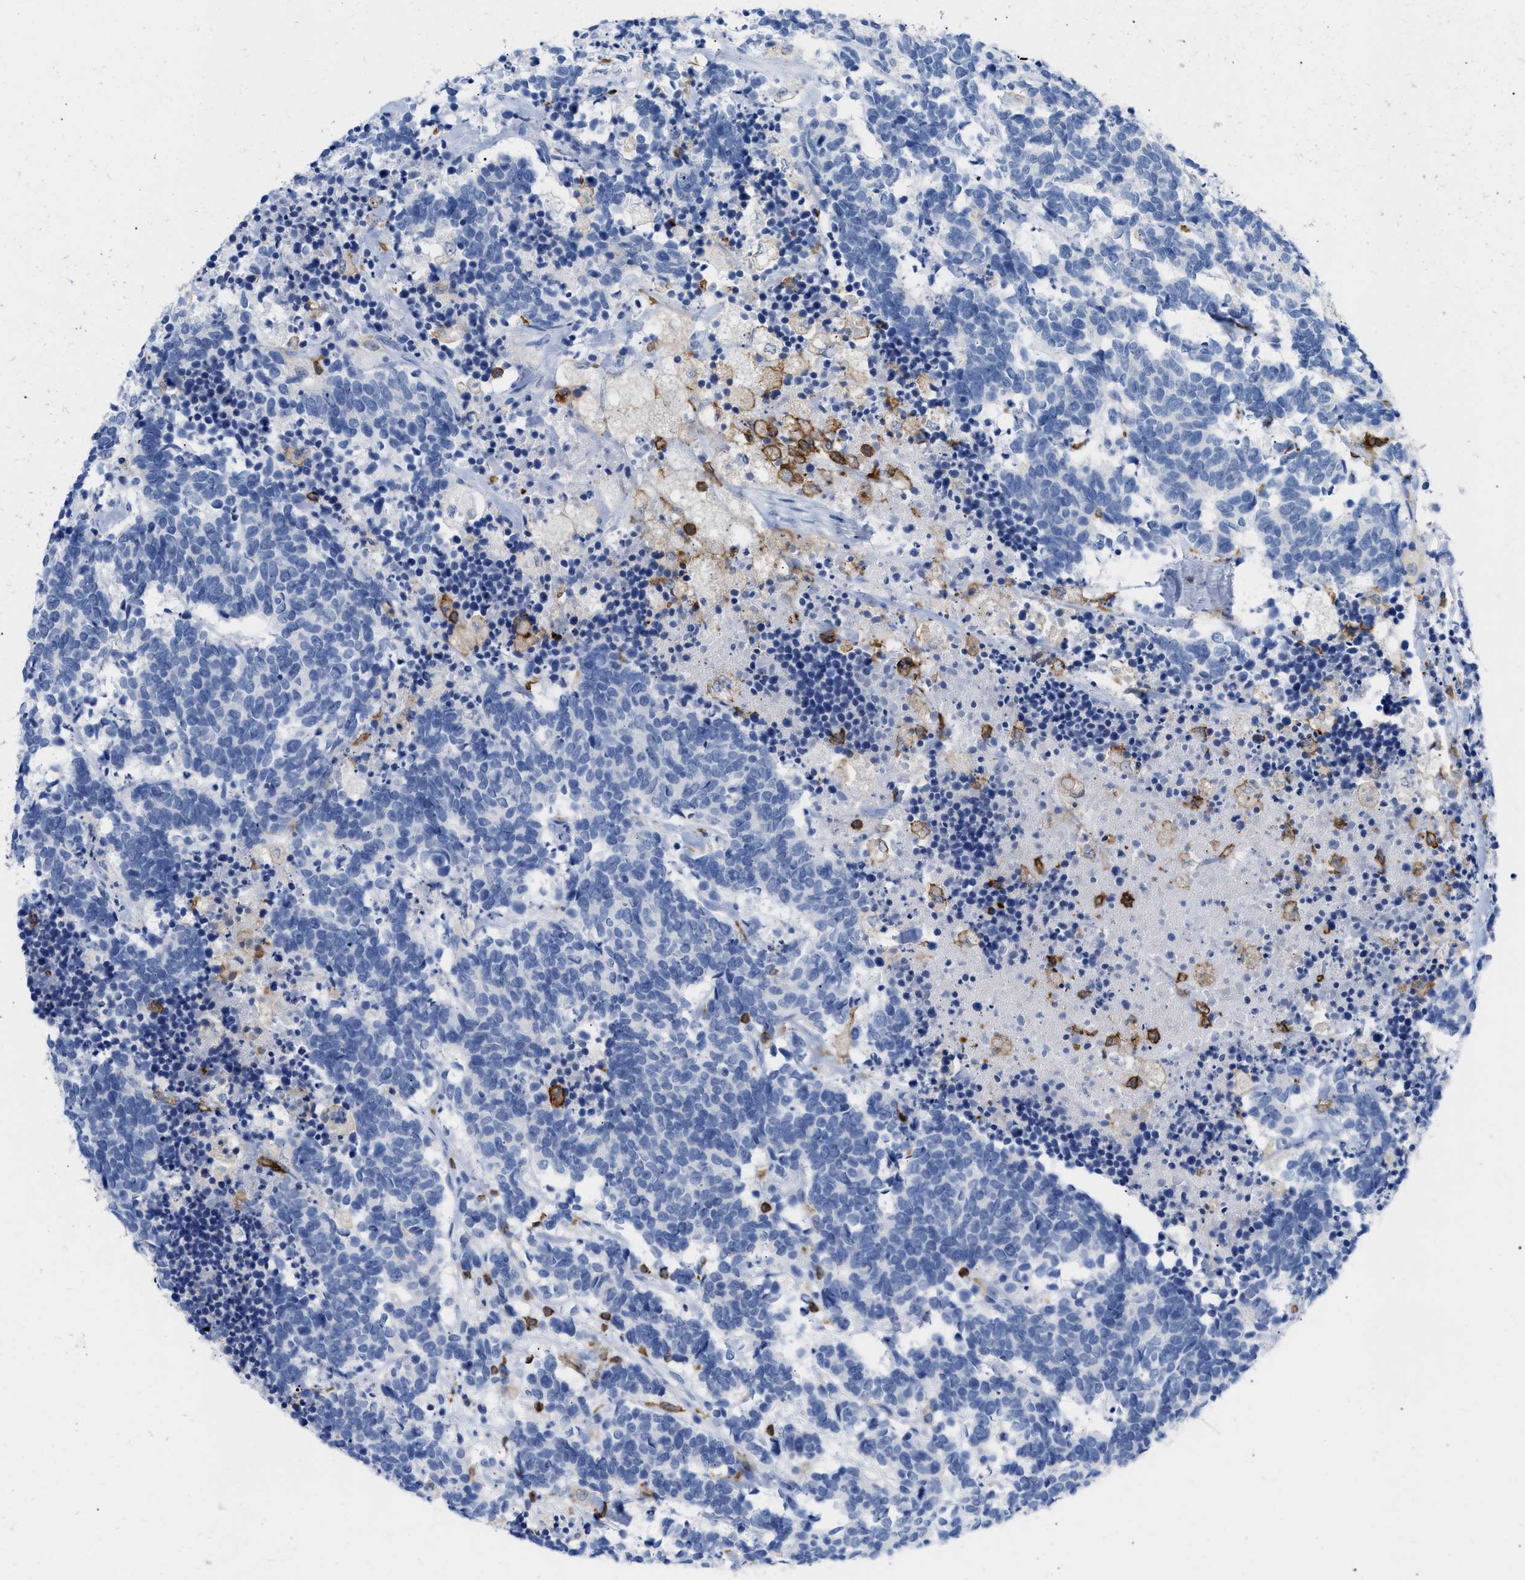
{"staining": {"intensity": "negative", "quantity": "none", "location": "none"}, "tissue": "carcinoid", "cell_type": "Tumor cells", "image_type": "cancer", "snomed": [{"axis": "morphology", "description": "Carcinoma, NOS"}, {"axis": "morphology", "description": "Carcinoid, malignant, NOS"}, {"axis": "topography", "description": "Urinary bladder"}], "caption": "Immunohistochemistry (IHC) of human carcinoid exhibits no positivity in tumor cells. (DAB (3,3'-diaminobenzidine) IHC, high magnification).", "gene": "LCP1", "patient": {"sex": "male", "age": 57}}